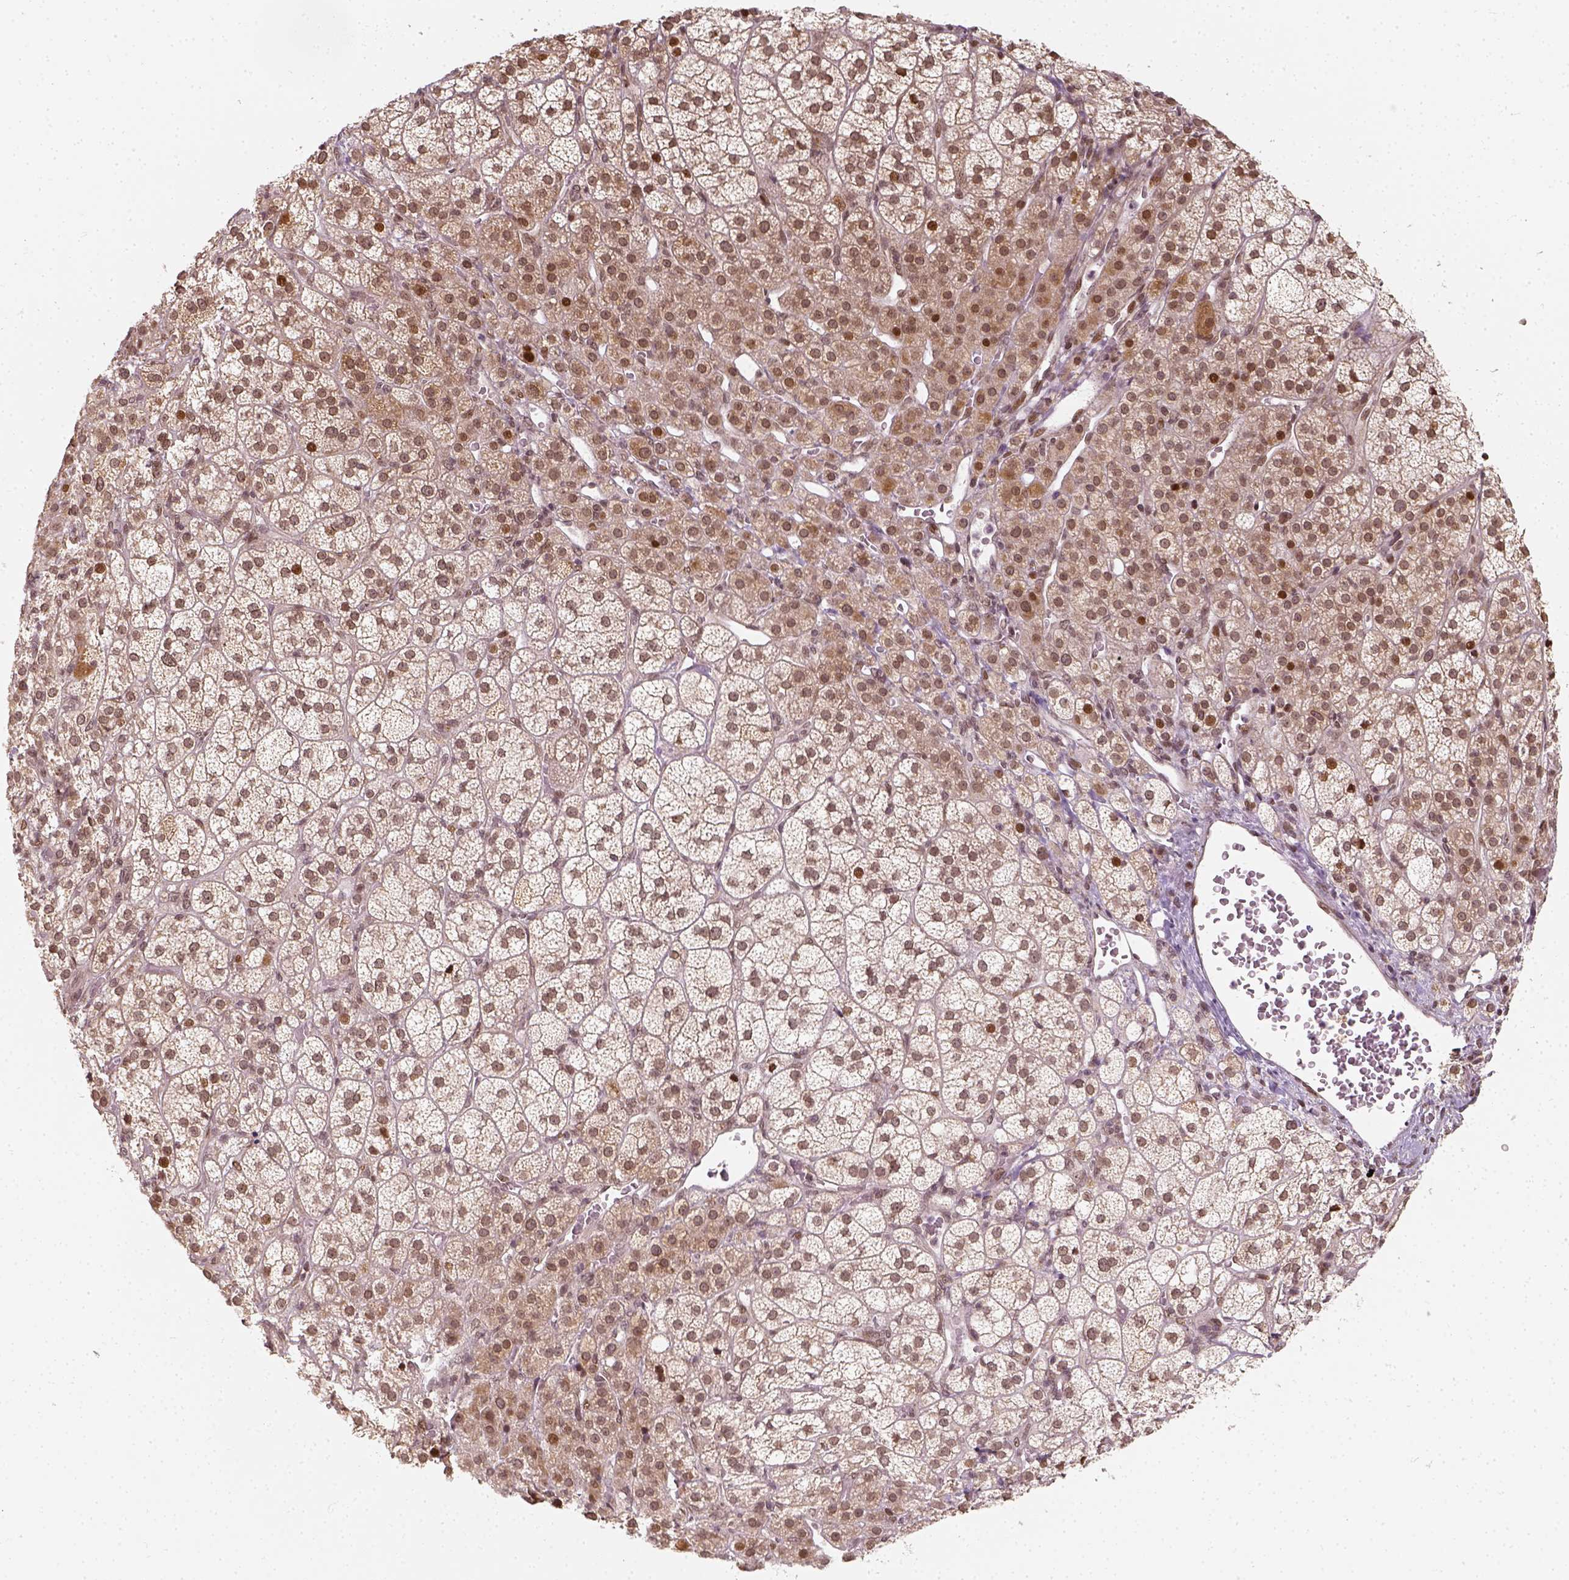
{"staining": {"intensity": "moderate", "quantity": ">75%", "location": "cytoplasmic/membranous,nuclear"}, "tissue": "adrenal gland", "cell_type": "Glandular cells", "image_type": "normal", "snomed": [{"axis": "morphology", "description": "Normal tissue, NOS"}, {"axis": "topography", "description": "Adrenal gland"}], "caption": "Glandular cells exhibit moderate cytoplasmic/membranous,nuclear expression in about >75% of cells in normal adrenal gland.", "gene": "ZMAT3", "patient": {"sex": "female", "age": 60}}